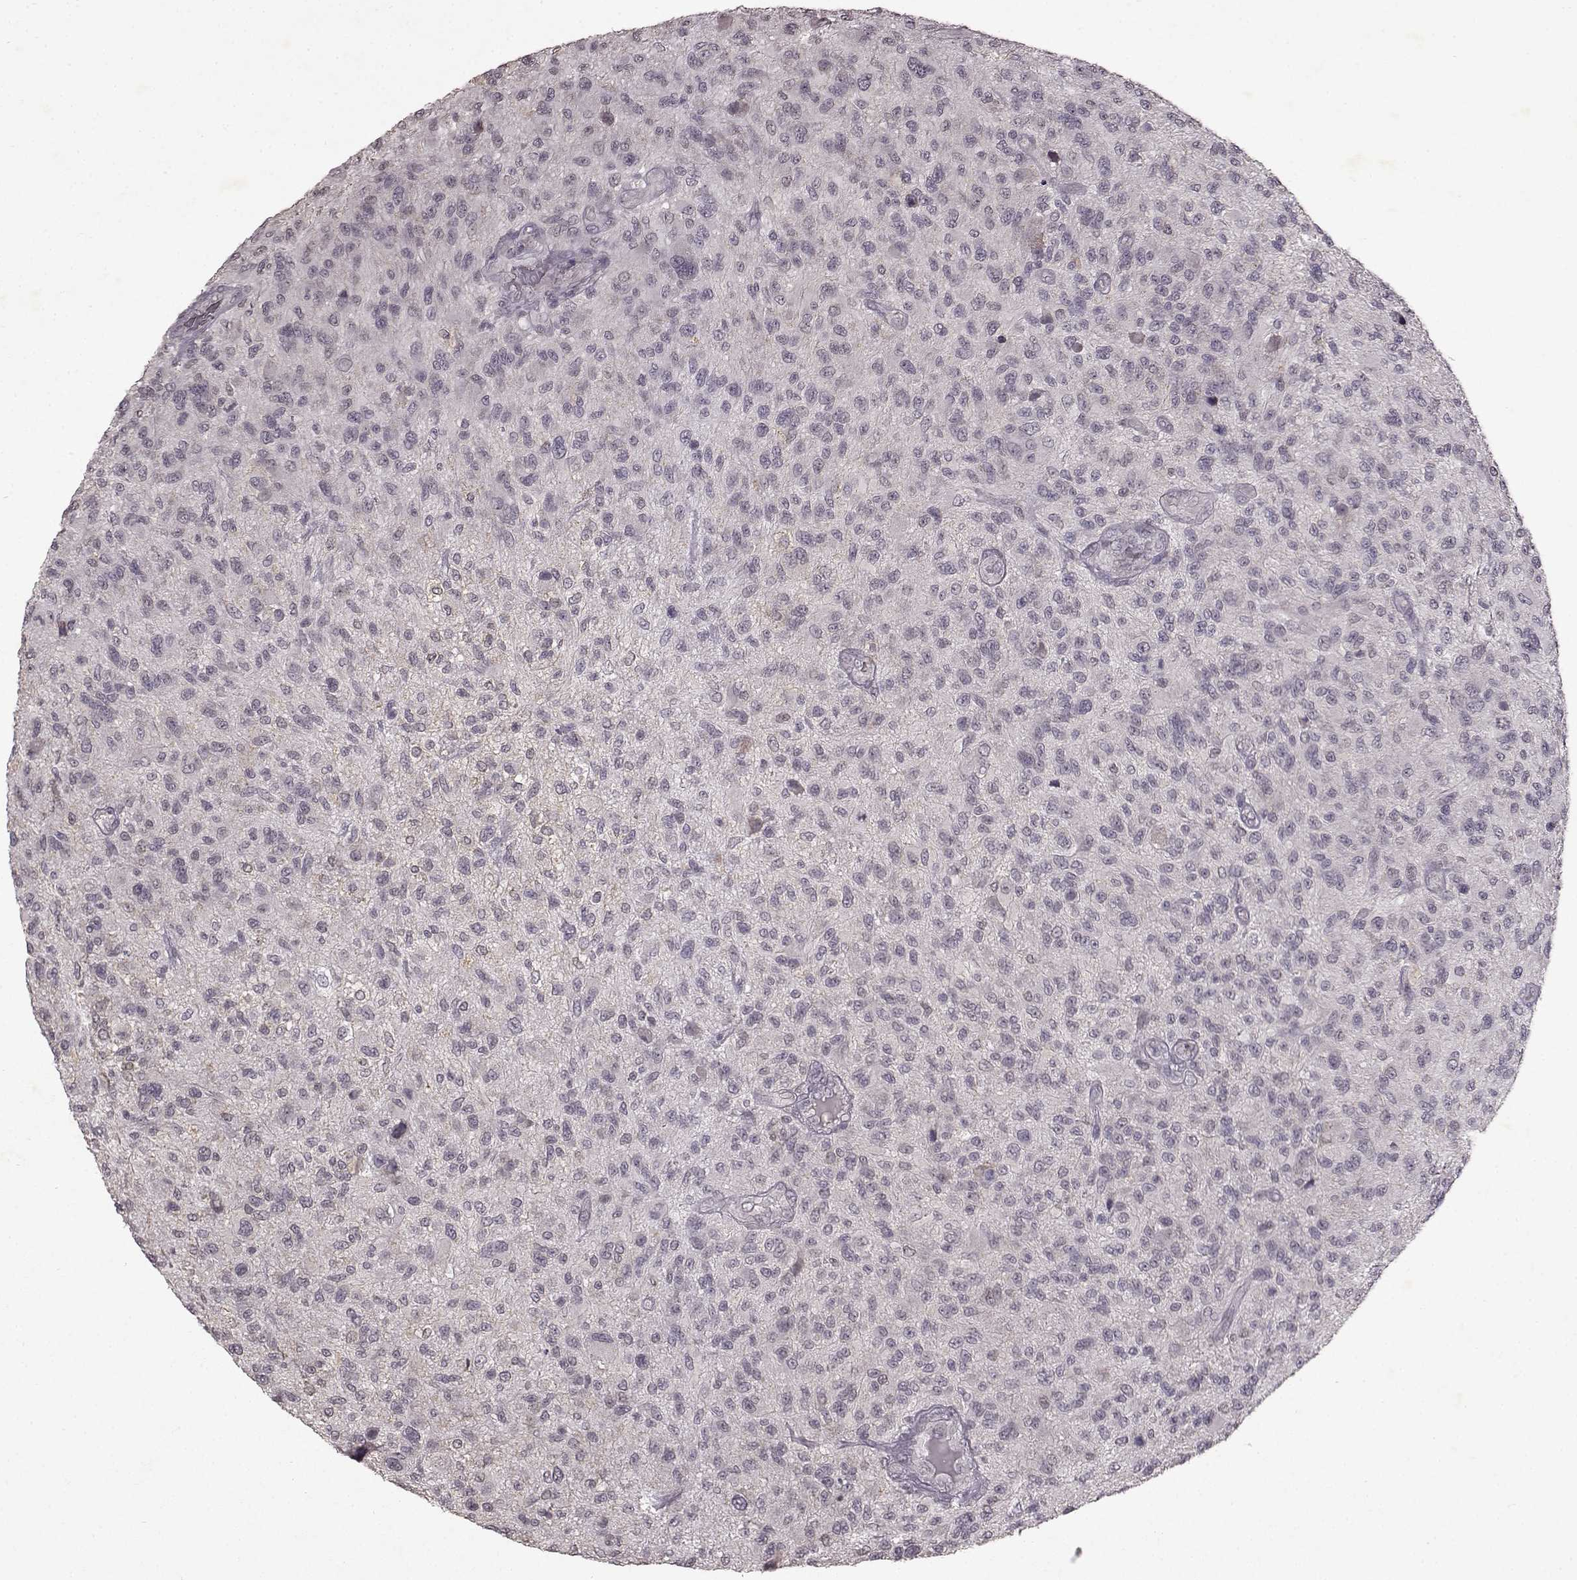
{"staining": {"intensity": "negative", "quantity": "none", "location": "none"}, "tissue": "glioma", "cell_type": "Tumor cells", "image_type": "cancer", "snomed": [{"axis": "morphology", "description": "Glioma, malignant, High grade"}, {"axis": "topography", "description": "Brain"}], "caption": "Immunohistochemical staining of human malignant high-grade glioma demonstrates no significant positivity in tumor cells.", "gene": "LHB", "patient": {"sex": "male", "age": 47}}